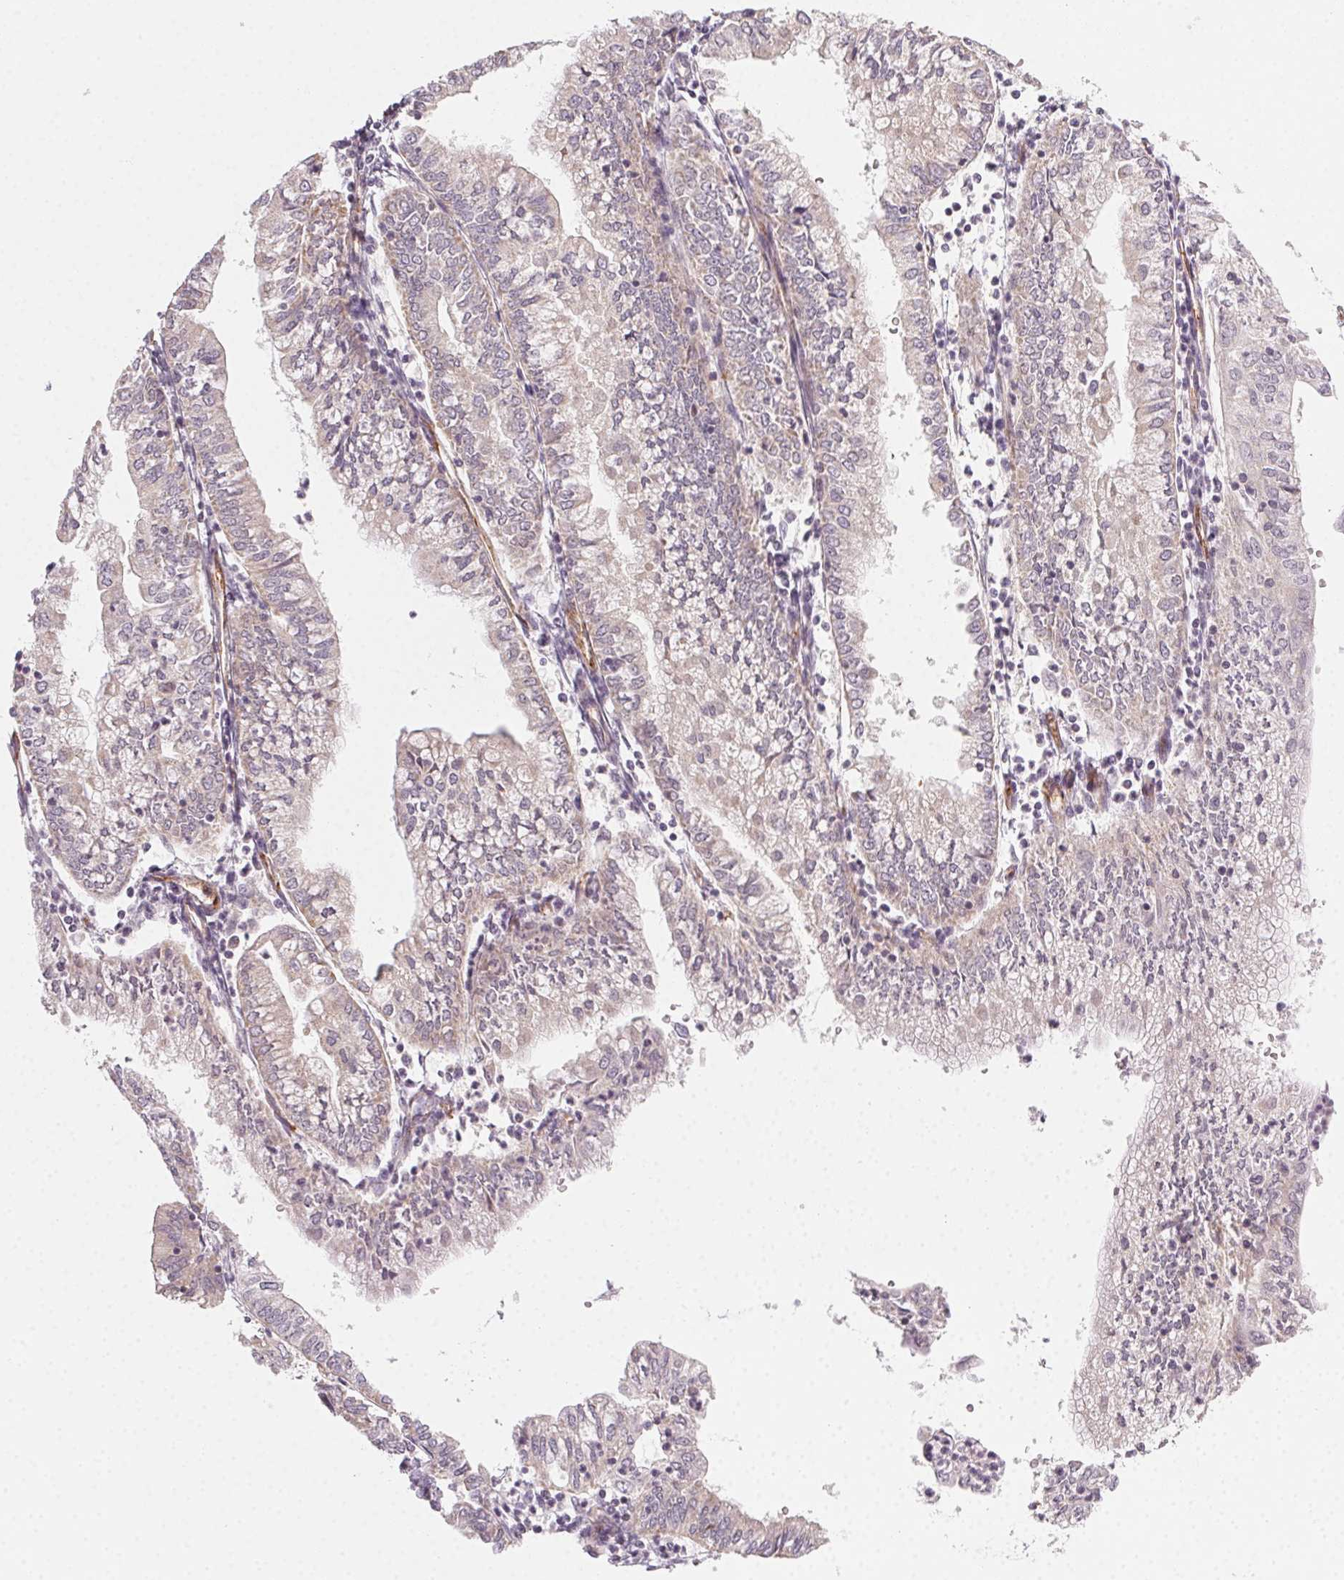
{"staining": {"intensity": "negative", "quantity": "none", "location": "none"}, "tissue": "endometrial cancer", "cell_type": "Tumor cells", "image_type": "cancer", "snomed": [{"axis": "morphology", "description": "Adenocarcinoma, NOS"}, {"axis": "topography", "description": "Endometrium"}], "caption": "Immunohistochemistry (IHC) of human adenocarcinoma (endometrial) reveals no expression in tumor cells.", "gene": "NCOA4", "patient": {"sex": "female", "age": 55}}